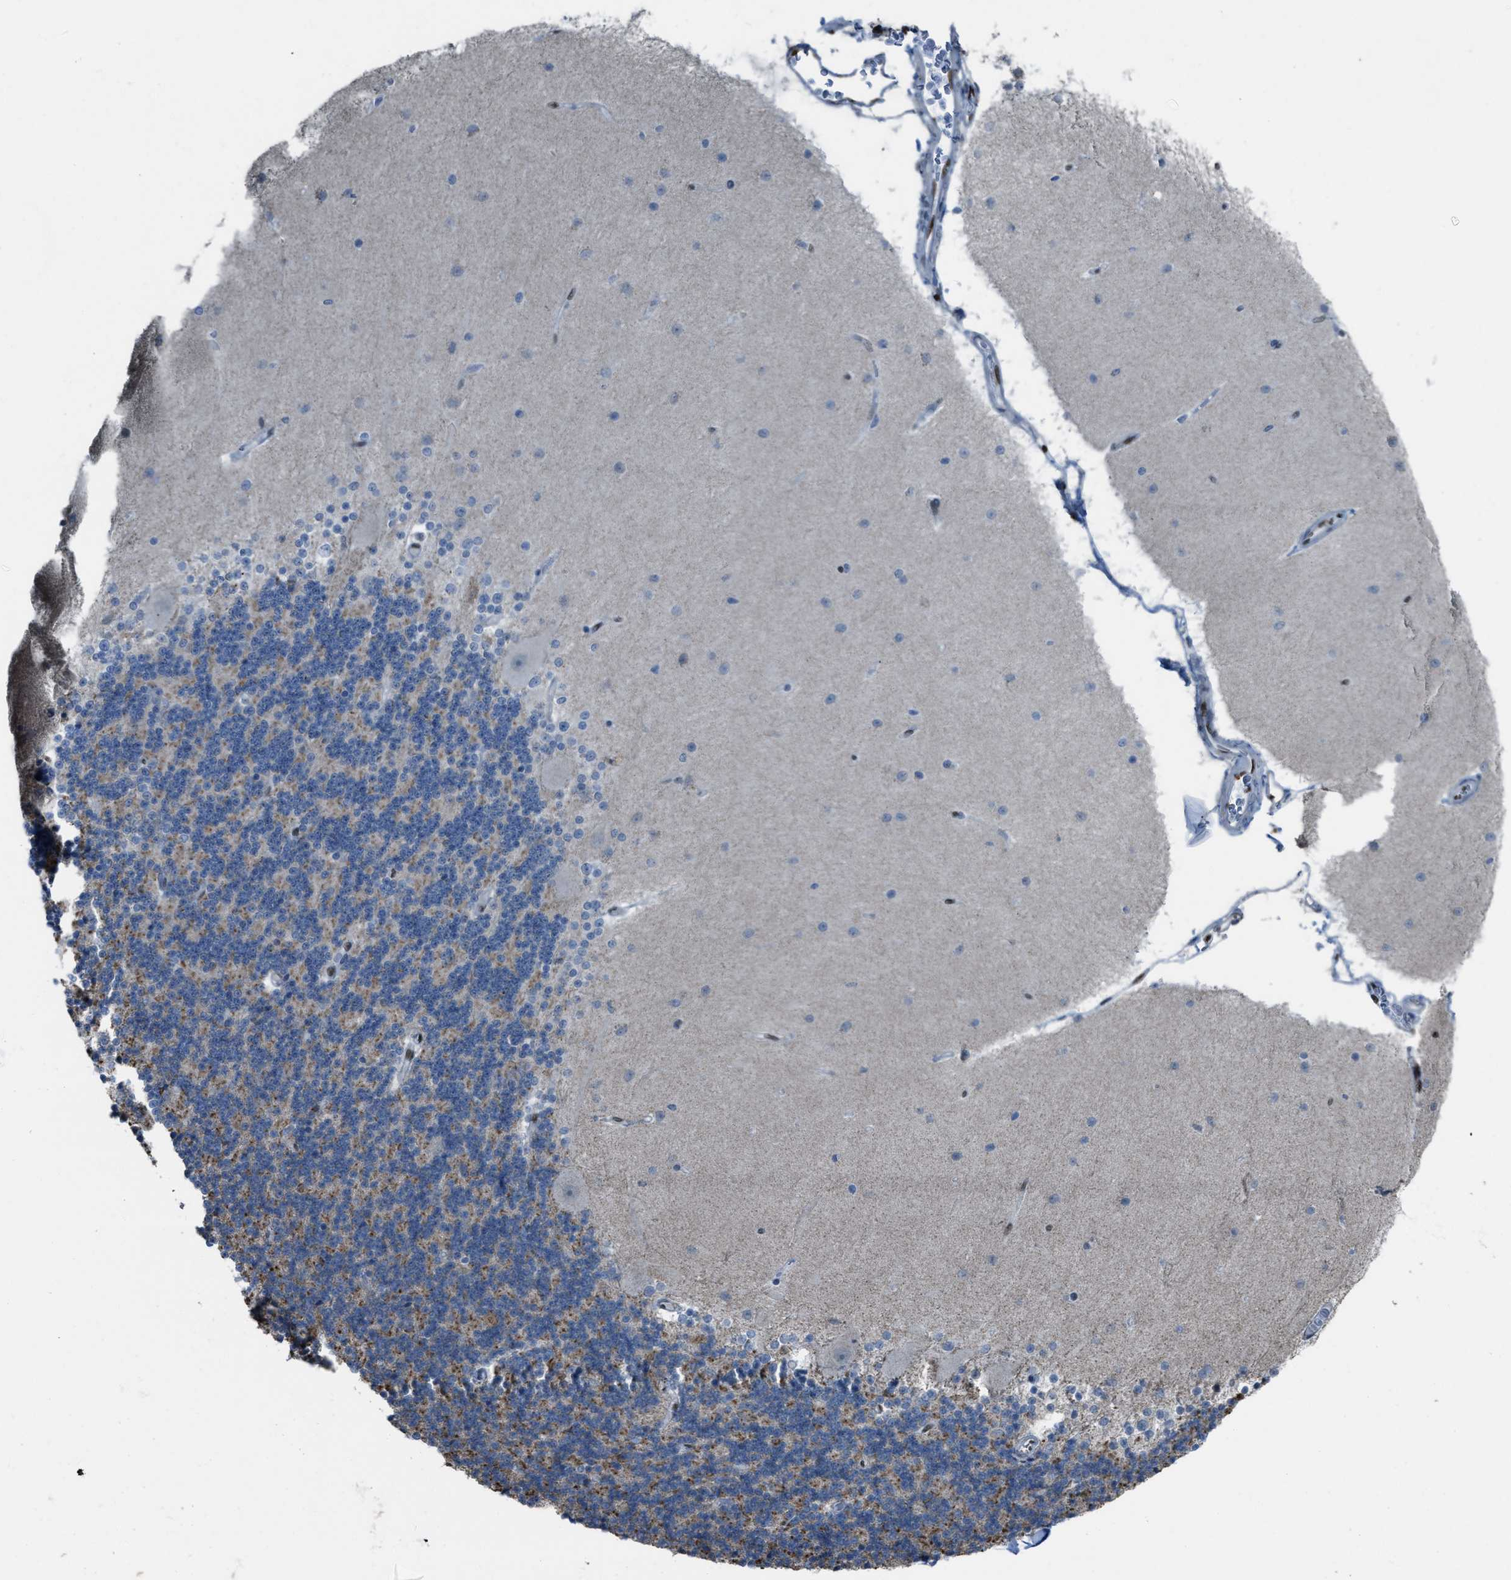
{"staining": {"intensity": "moderate", "quantity": ">75%", "location": "cytoplasmic/membranous"}, "tissue": "cerebellum", "cell_type": "Cells in granular layer", "image_type": "normal", "snomed": [{"axis": "morphology", "description": "Normal tissue, NOS"}, {"axis": "topography", "description": "Cerebellum"}], "caption": "Immunohistochemistry (IHC) (DAB) staining of unremarkable cerebellum displays moderate cytoplasmic/membranous protein positivity in about >75% of cells in granular layer. (brown staining indicates protein expression, while blue staining denotes nuclei).", "gene": "SLFN5", "patient": {"sex": "female", "age": 54}}